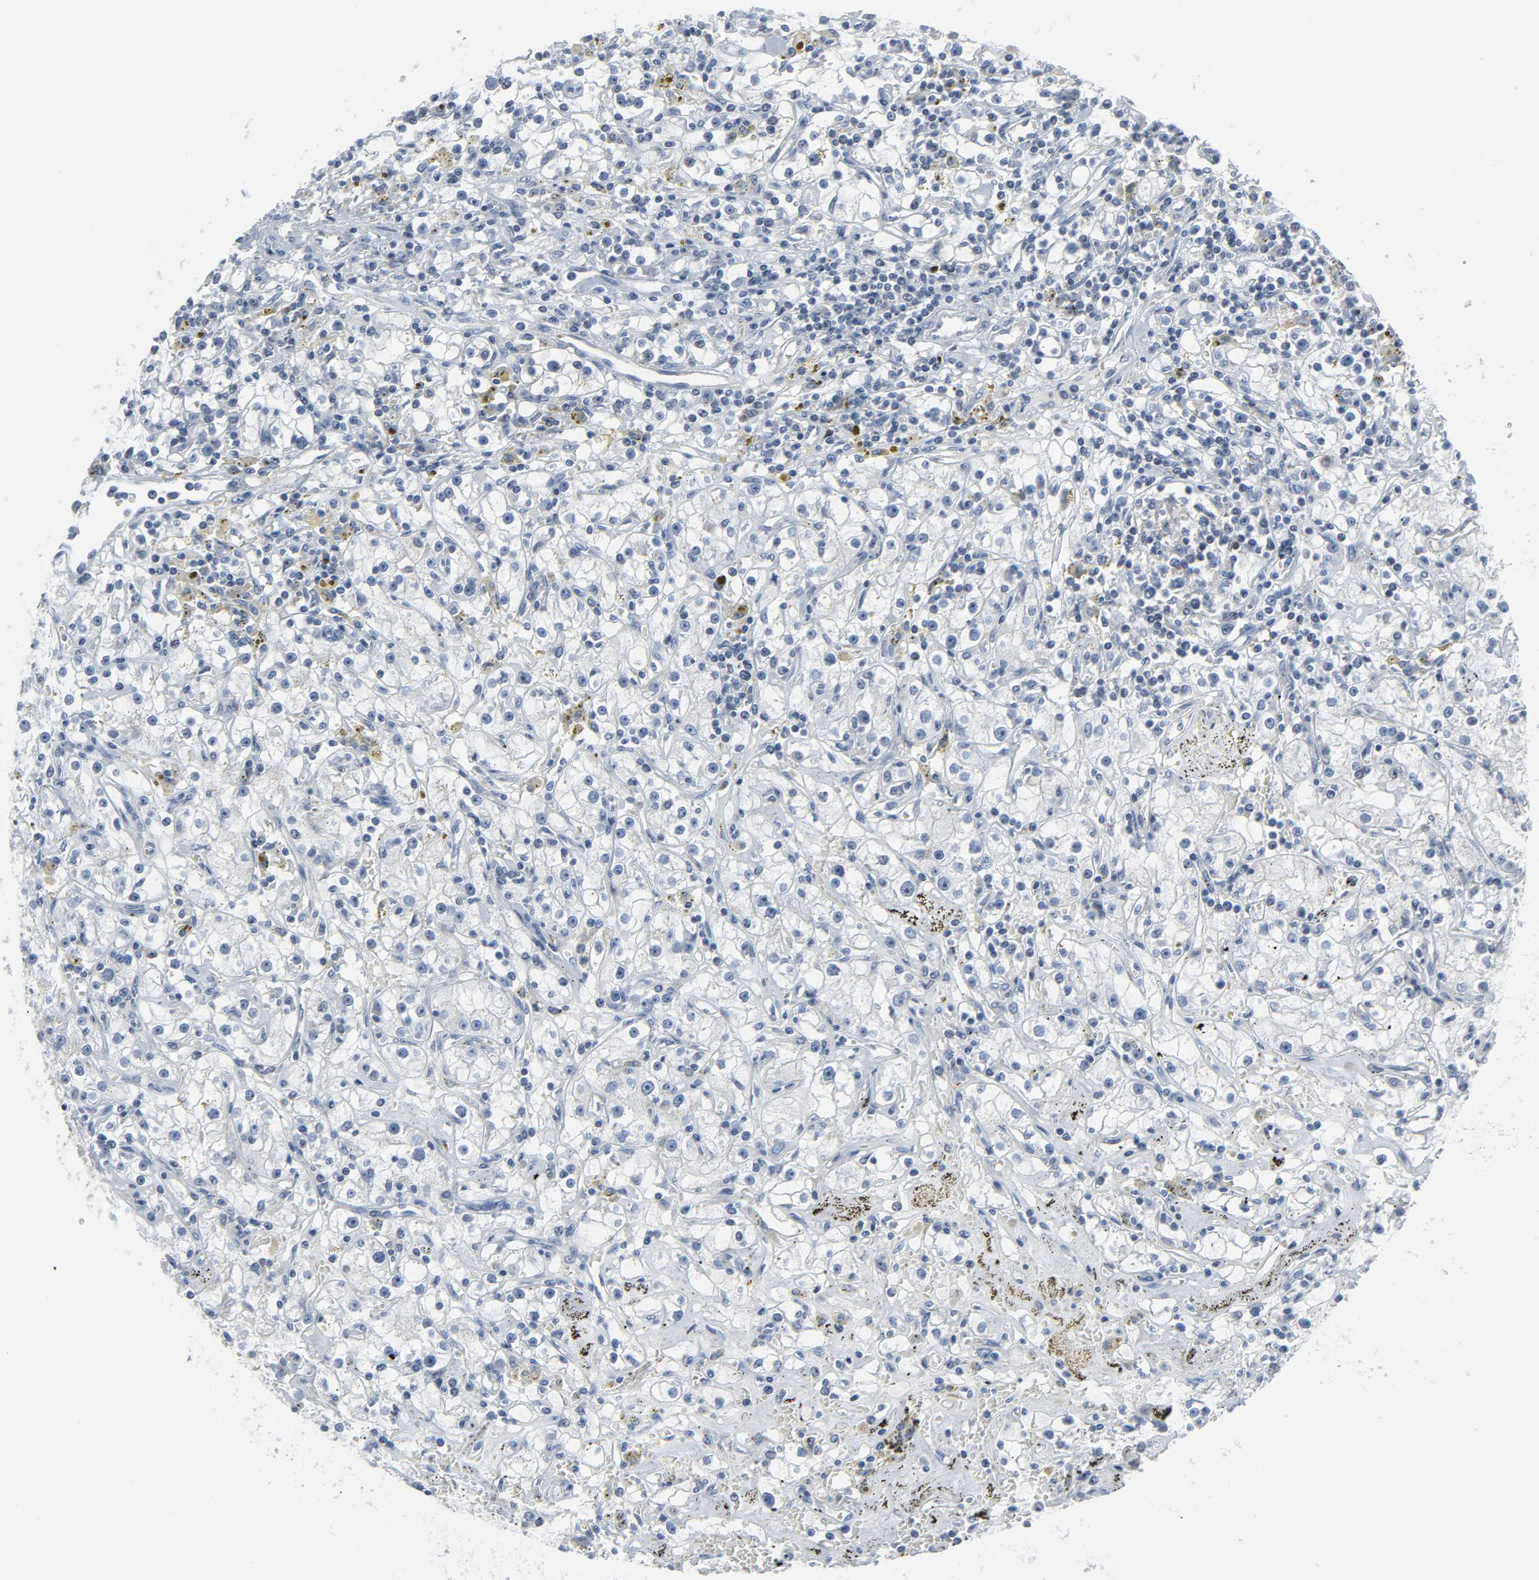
{"staining": {"intensity": "negative", "quantity": "none", "location": "none"}, "tissue": "renal cancer", "cell_type": "Tumor cells", "image_type": "cancer", "snomed": [{"axis": "morphology", "description": "Adenocarcinoma, NOS"}, {"axis": "topography", "description": "Kidney"}], "caption": "DAB (3,3'-diaminobenzidine) immunohistochemical staining of renal cancer (adenocarcinoma) exhibits no significant expression in tumor cells. (DAB (3,3'-diaminobenzidine) immunohistochemistry (IHC), high magnification).", "gene": "GPX2", "patient": {"sex": "male", "age": 56}}